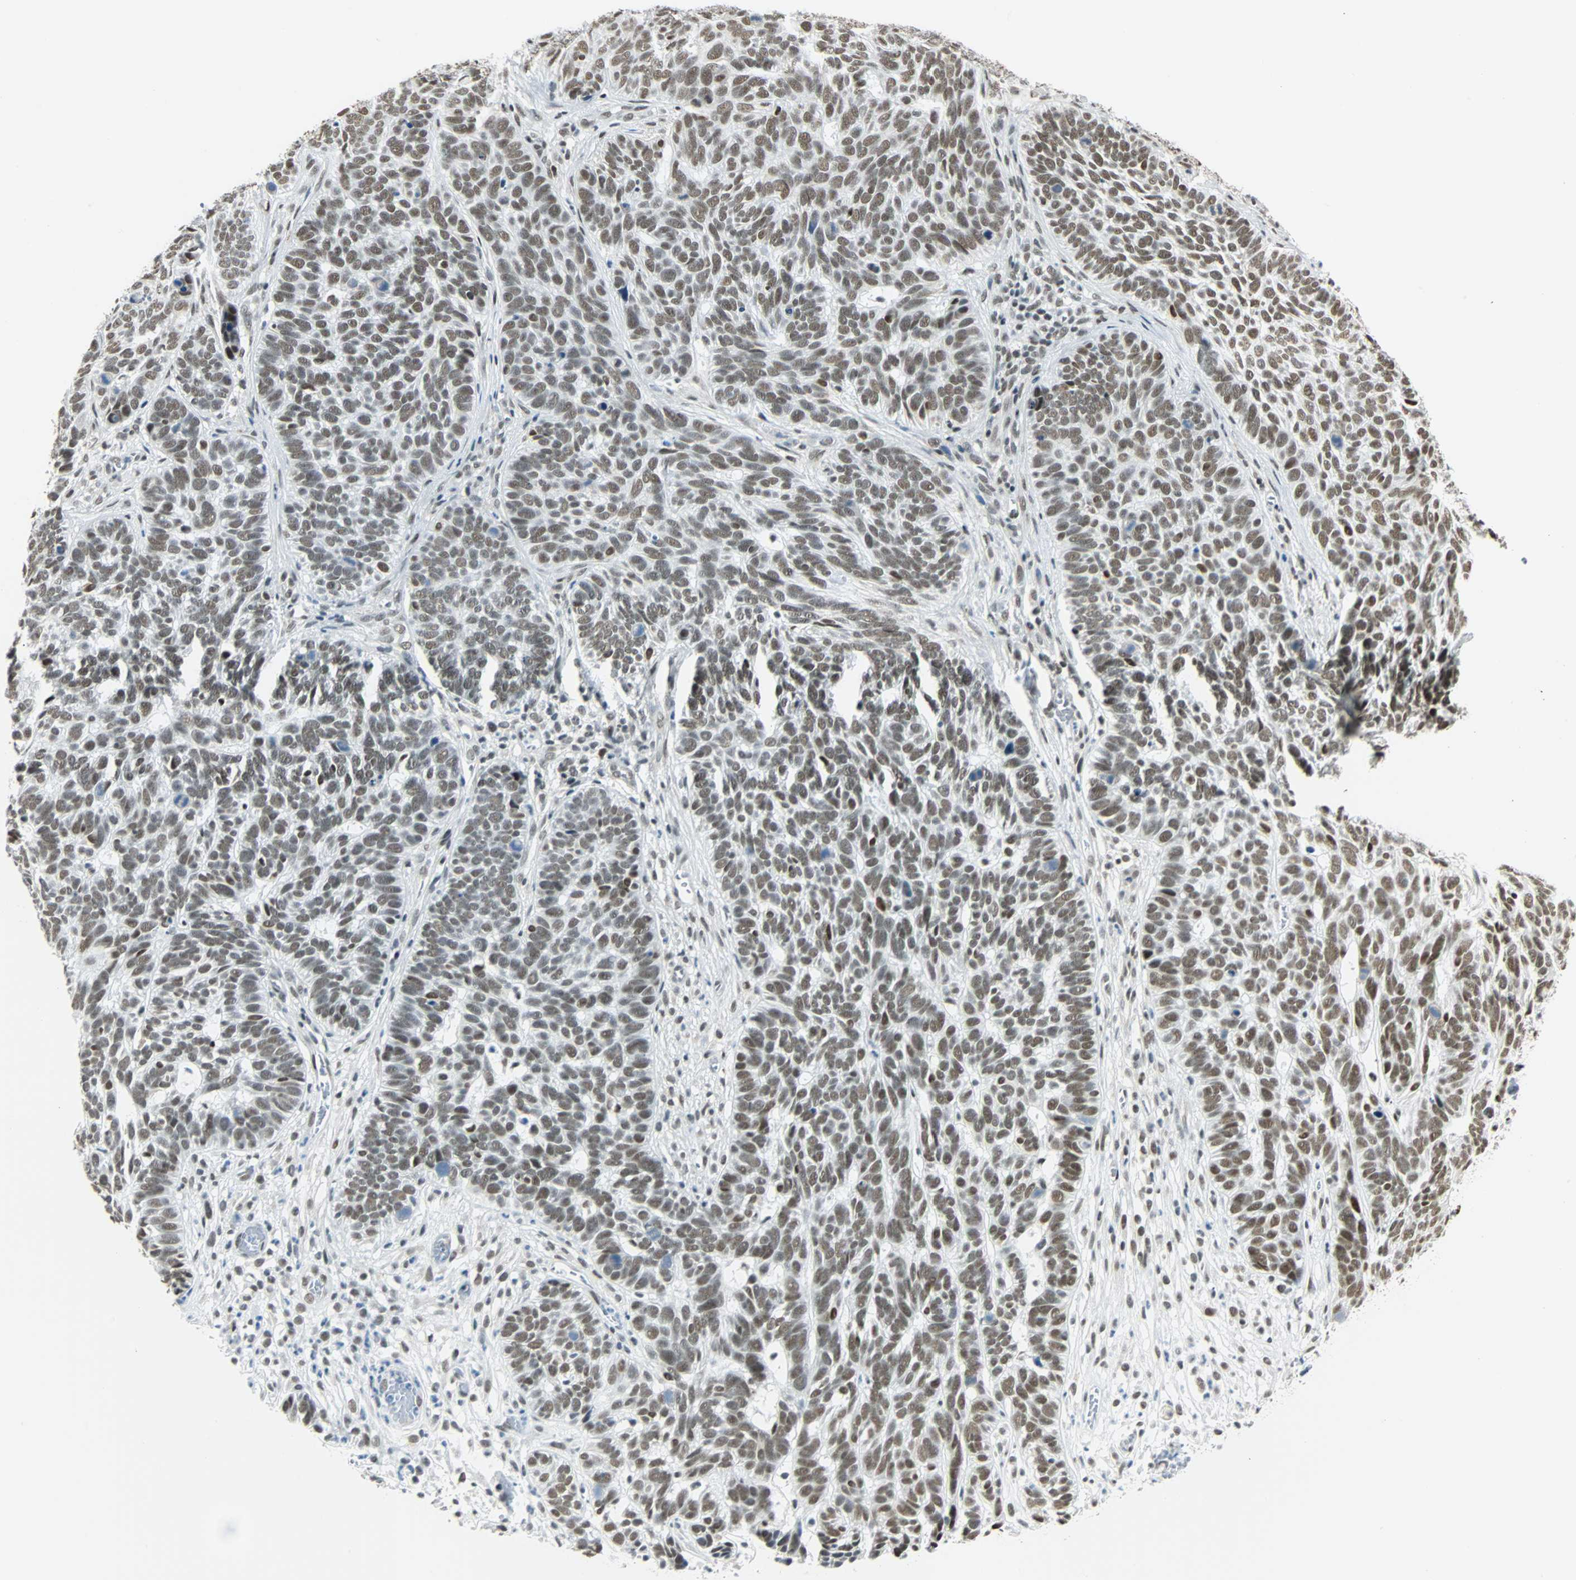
{"staining": {"intensity": "moderate", "quantity": ">75%", "location": "nuclear"}, "tissue": "skin cancer", "cell_type": "Tumor cells", "image_type": "cancer", "snomed": [{"axis": "morphology", "description": "Basal cell carcinoma"}, {"axis": "topography", "description": "Skin"}], "caption": "Immunohistochemical staining of human skin cancer reveals medium levels of moderate nuclear protein positivity in about >75% of tumor cells. Nuclei are stained in blue.", "gene": "NELFE", "patient": {"sex": "male", "age": 87}}